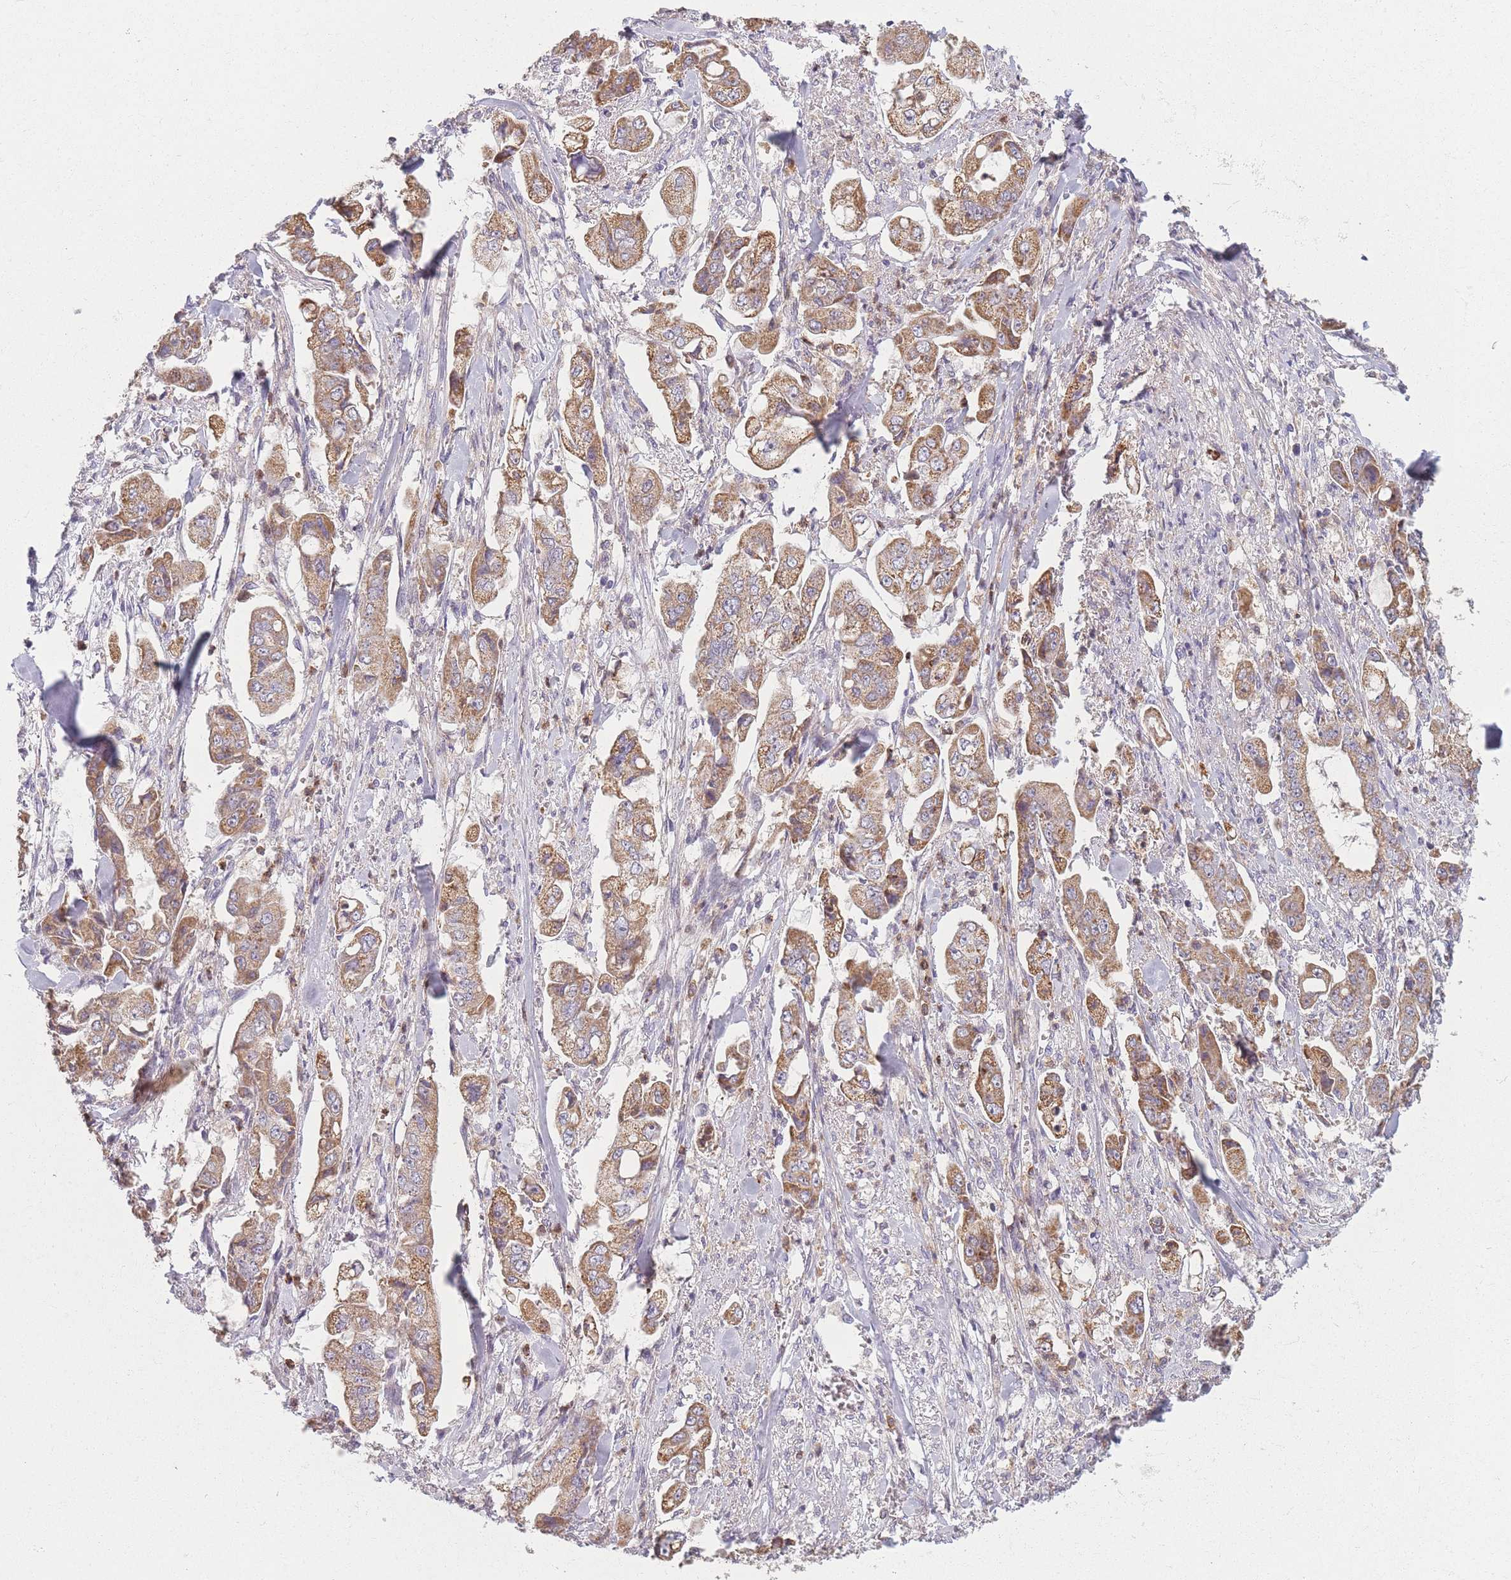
{"staining": {"intensity": "moderate", "quantity": ">75%", "location": "cytoplasmic/membranous"}, "tissue": "stomach cancer", "cell_type": "Tumor cells", "image_type": "cancer", "snomed": [{"axis": "morphology", "description": "Adenocarcinoma, NOS"}, {"axis": "topography", "description": "Stomach"}], "caption": "Tumor cells demonstrate moderate cytoplasmic/membranous expression in approximately >75% of cells in stomach adenocarcinoma. (IHC, brightfield microscopy, high magnification).", "gene": "PRAM1", "patient": {"sex": "male", "age": 62}}